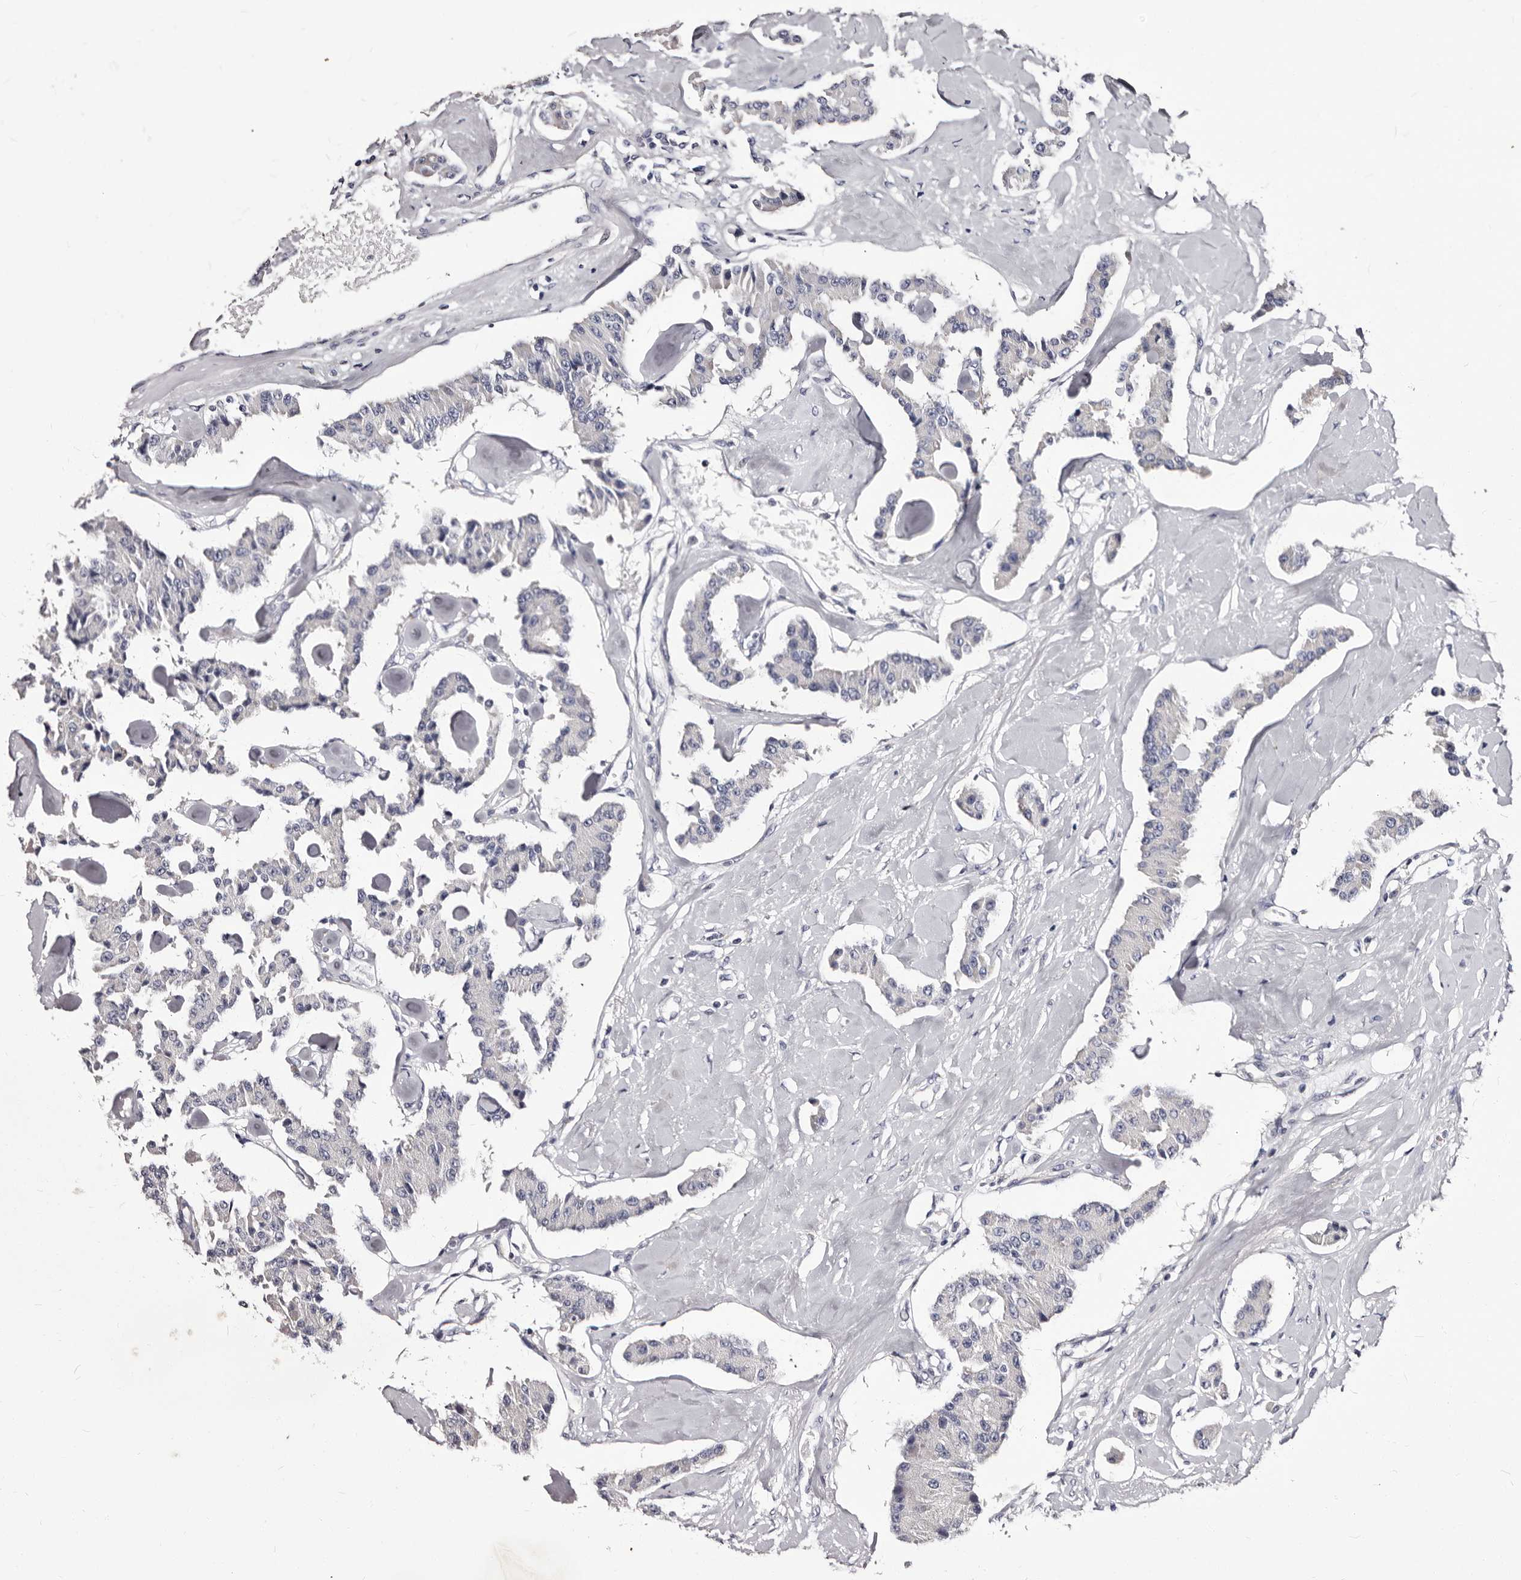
{"staining": {"intensity": "negative", "quantity": "none", "location": "none"}, "tissue": "carcinoid", "cell_type": "Tumor cells", "image_type": "cancer", "snomed": [{"axis": "morphology", "description": "Carcinoid, malignant, NOS"}, {"axis": "topography", "description": "Pancreas"}], "caption": "Human carcinoid (malignant) stained for a protein using IHC shows no staining in tumor cells.", "gene": "AUNIP", "patient": {"sex": "male", "age": 41}}